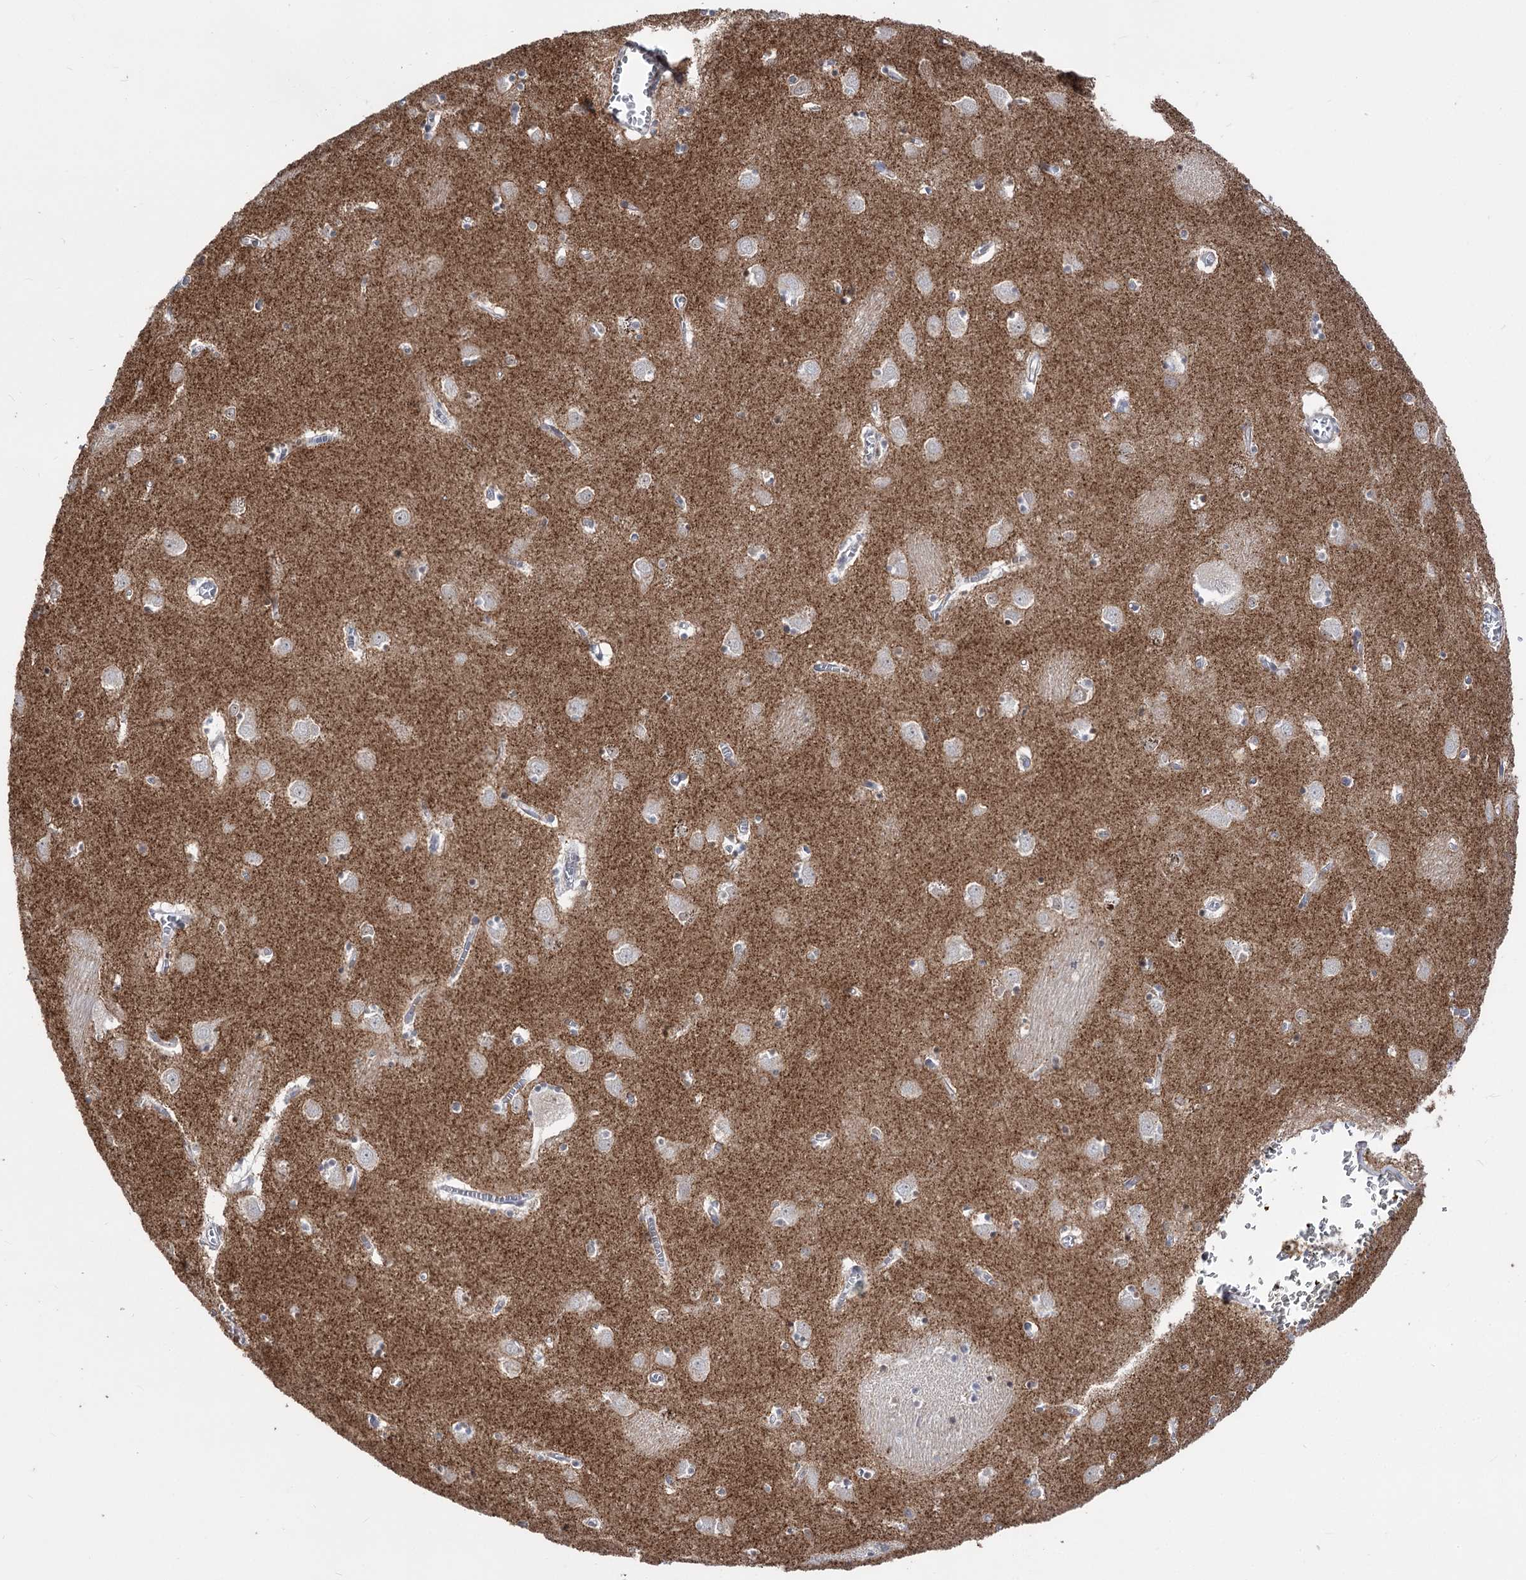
{"staining": {"intensity": "negative", "quantity": "none", "location": "none"}, "tissue": "caudate", "cell_type": "Glial cells", "image_type": "normal", "snomed": [{"axis": "morphology", "description": "Normal tissue, NOS"}, {"axis": "topography", "description": "Lateral ventricle wall"}], "caption": "DAB (3,3'-diaminobenzidine) immunohistochemical staining of benign human caudate demonstrates no significant positivity in glial cells.", "gene": "ZSCAN23", "patient": {"sex": "male", "age": 70}}